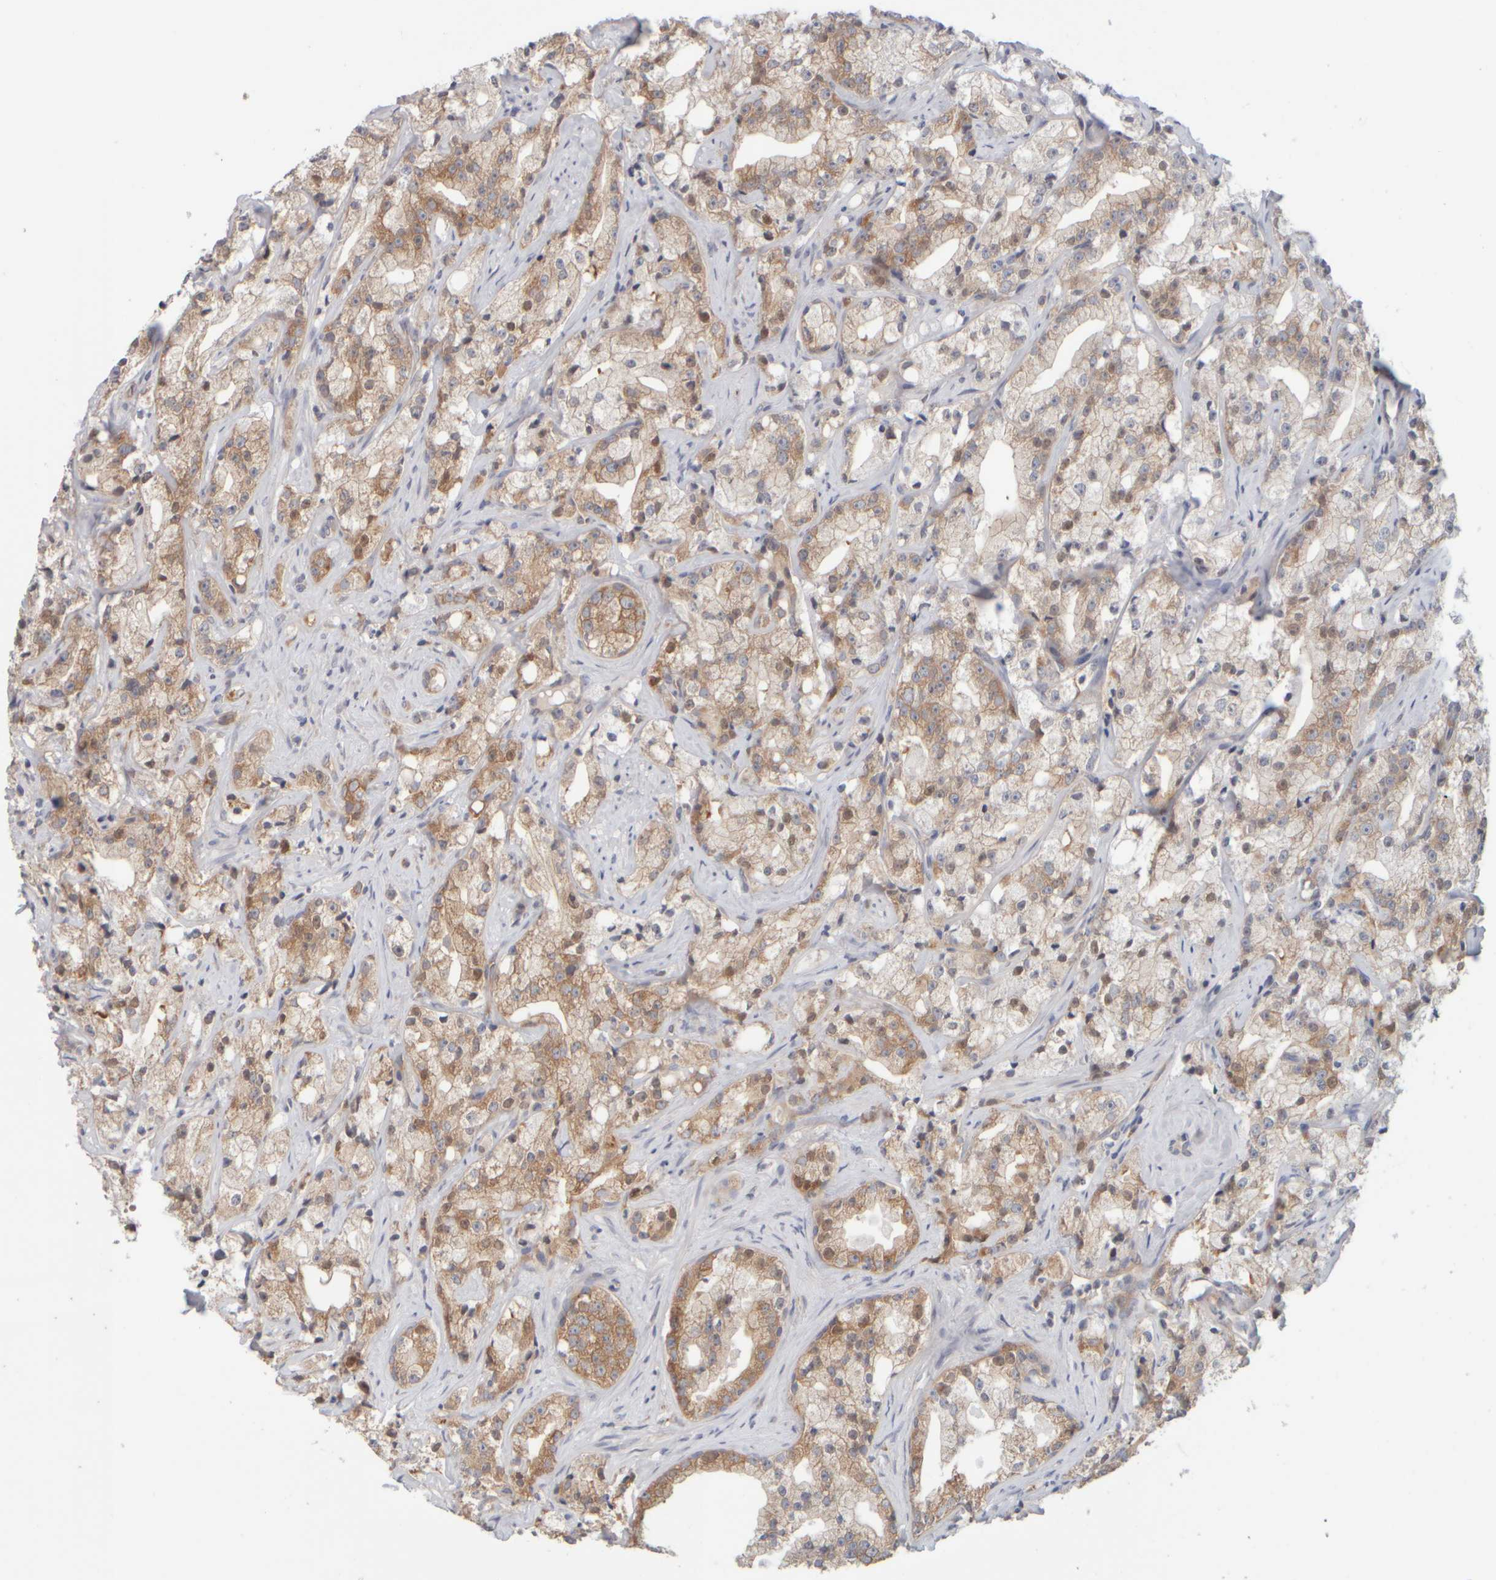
{"staining": {"intensity": "moderate", "quantity": ">75%", "location": "cytoplasmic/membranous"}, "tissue": "prostate cancer", "cell_type": "Tumor cells", "image_type": "cancer", "snomed": [{"axis": "morphology", "description": "Adenocarcinoma, High grade"}, {"axis": "topography", "description": "Prostate"}], "caption": "Moderate cytoplasmic/membranous positivity is identified in approximately >75% of tumor cells in prostate cancer (high-grade adenocarcinoma).", "gene": "GOPC", "patient": {"sex": "male", "age": 64}}